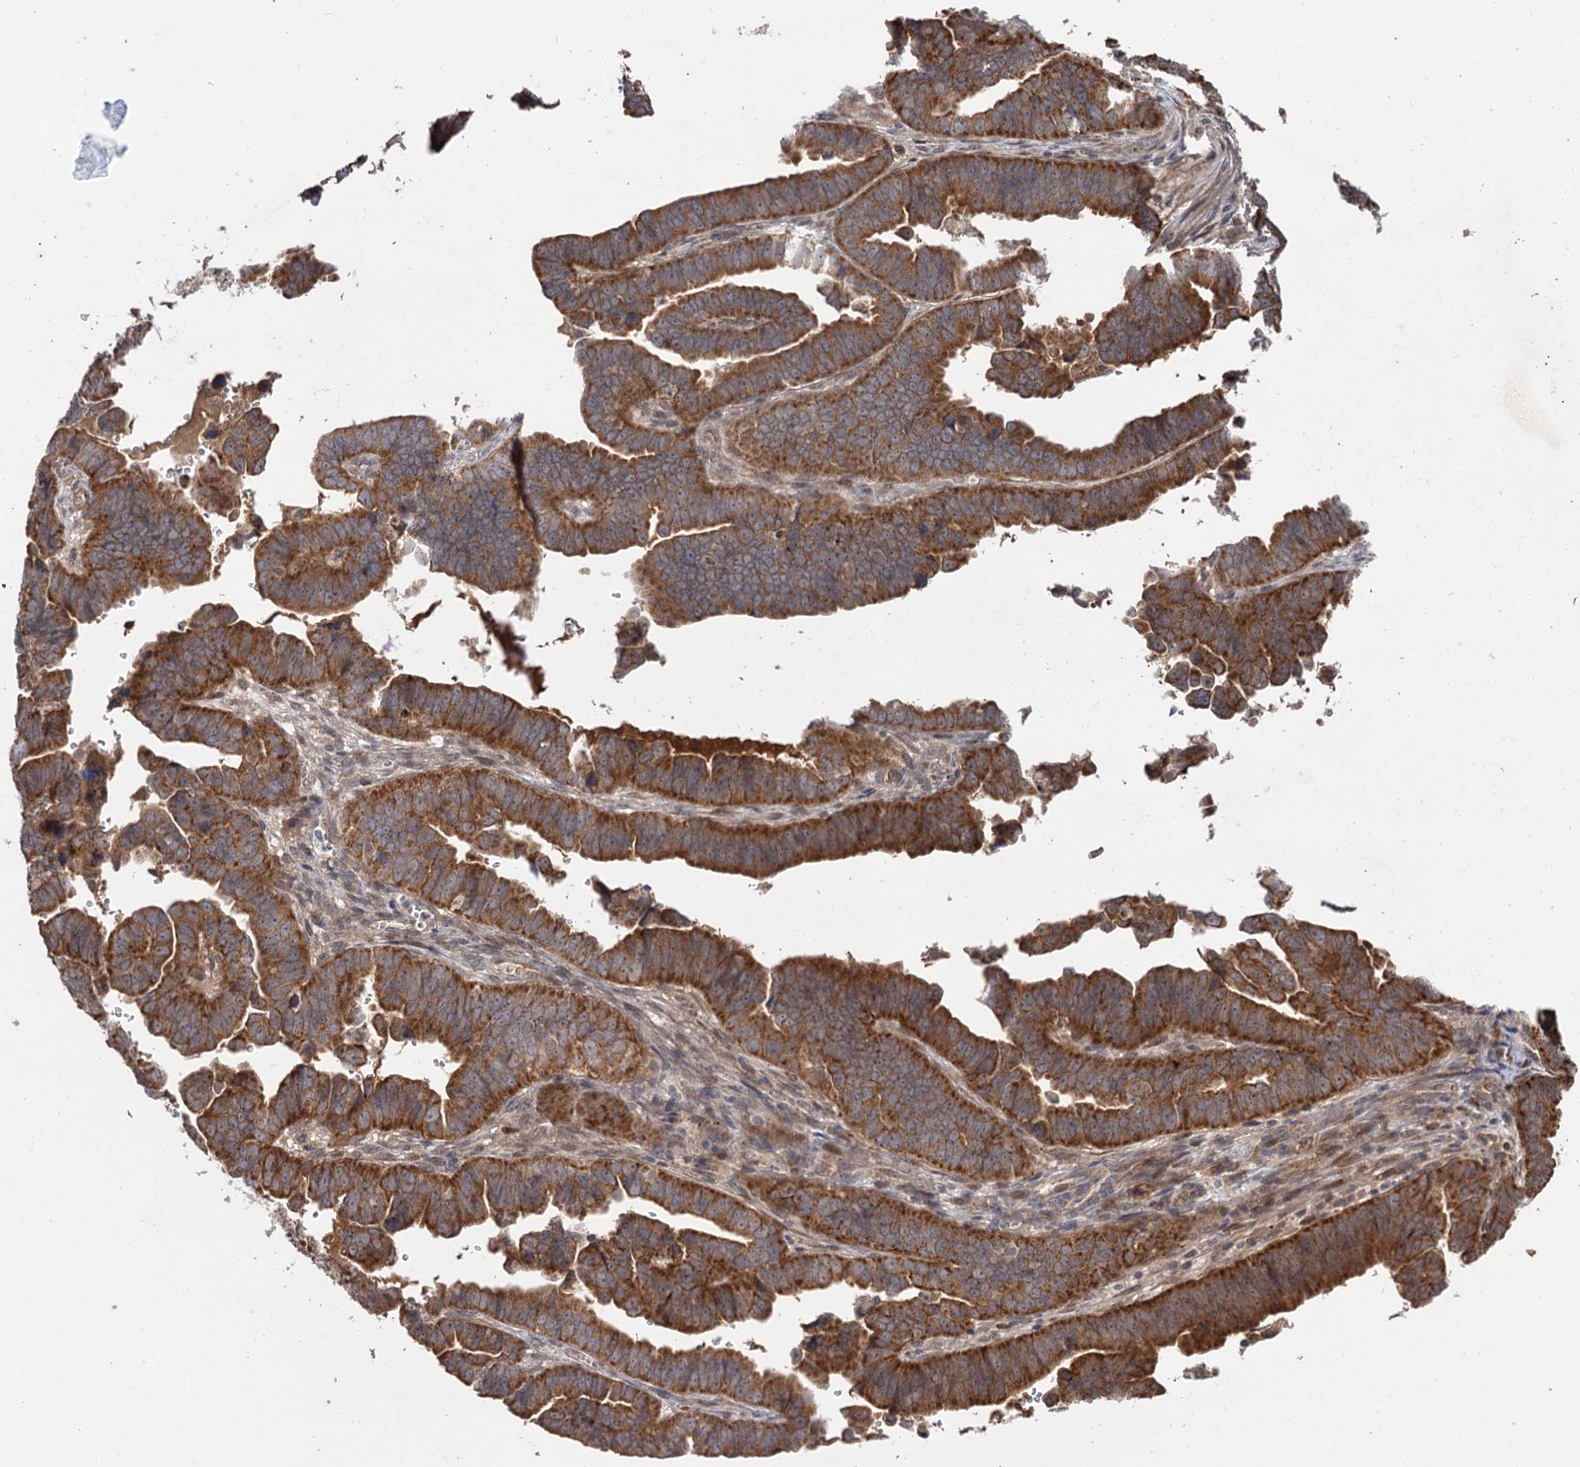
{"staining": {"intensity": "strong", "quantity": ">75%", "location": "cytoplasmic/membranous"}, "tissue": "endometrial cancer", "cell_type": "Tumor cells", "image_type": "cancer", "snomed": [{"axis": "morphology", "description": "Adenocarcinoma, NOS"}, {"axis": "topography", "description": "Endometrium"}], "caption": "Strong cytoplasmic/membranous positivity for a protein is seen in about >75% of tumor cells of adenocarcinoma (endometrial) using IHC.", "gene": "FBXW8", "patient": {"sex": "female", "age": 75}}